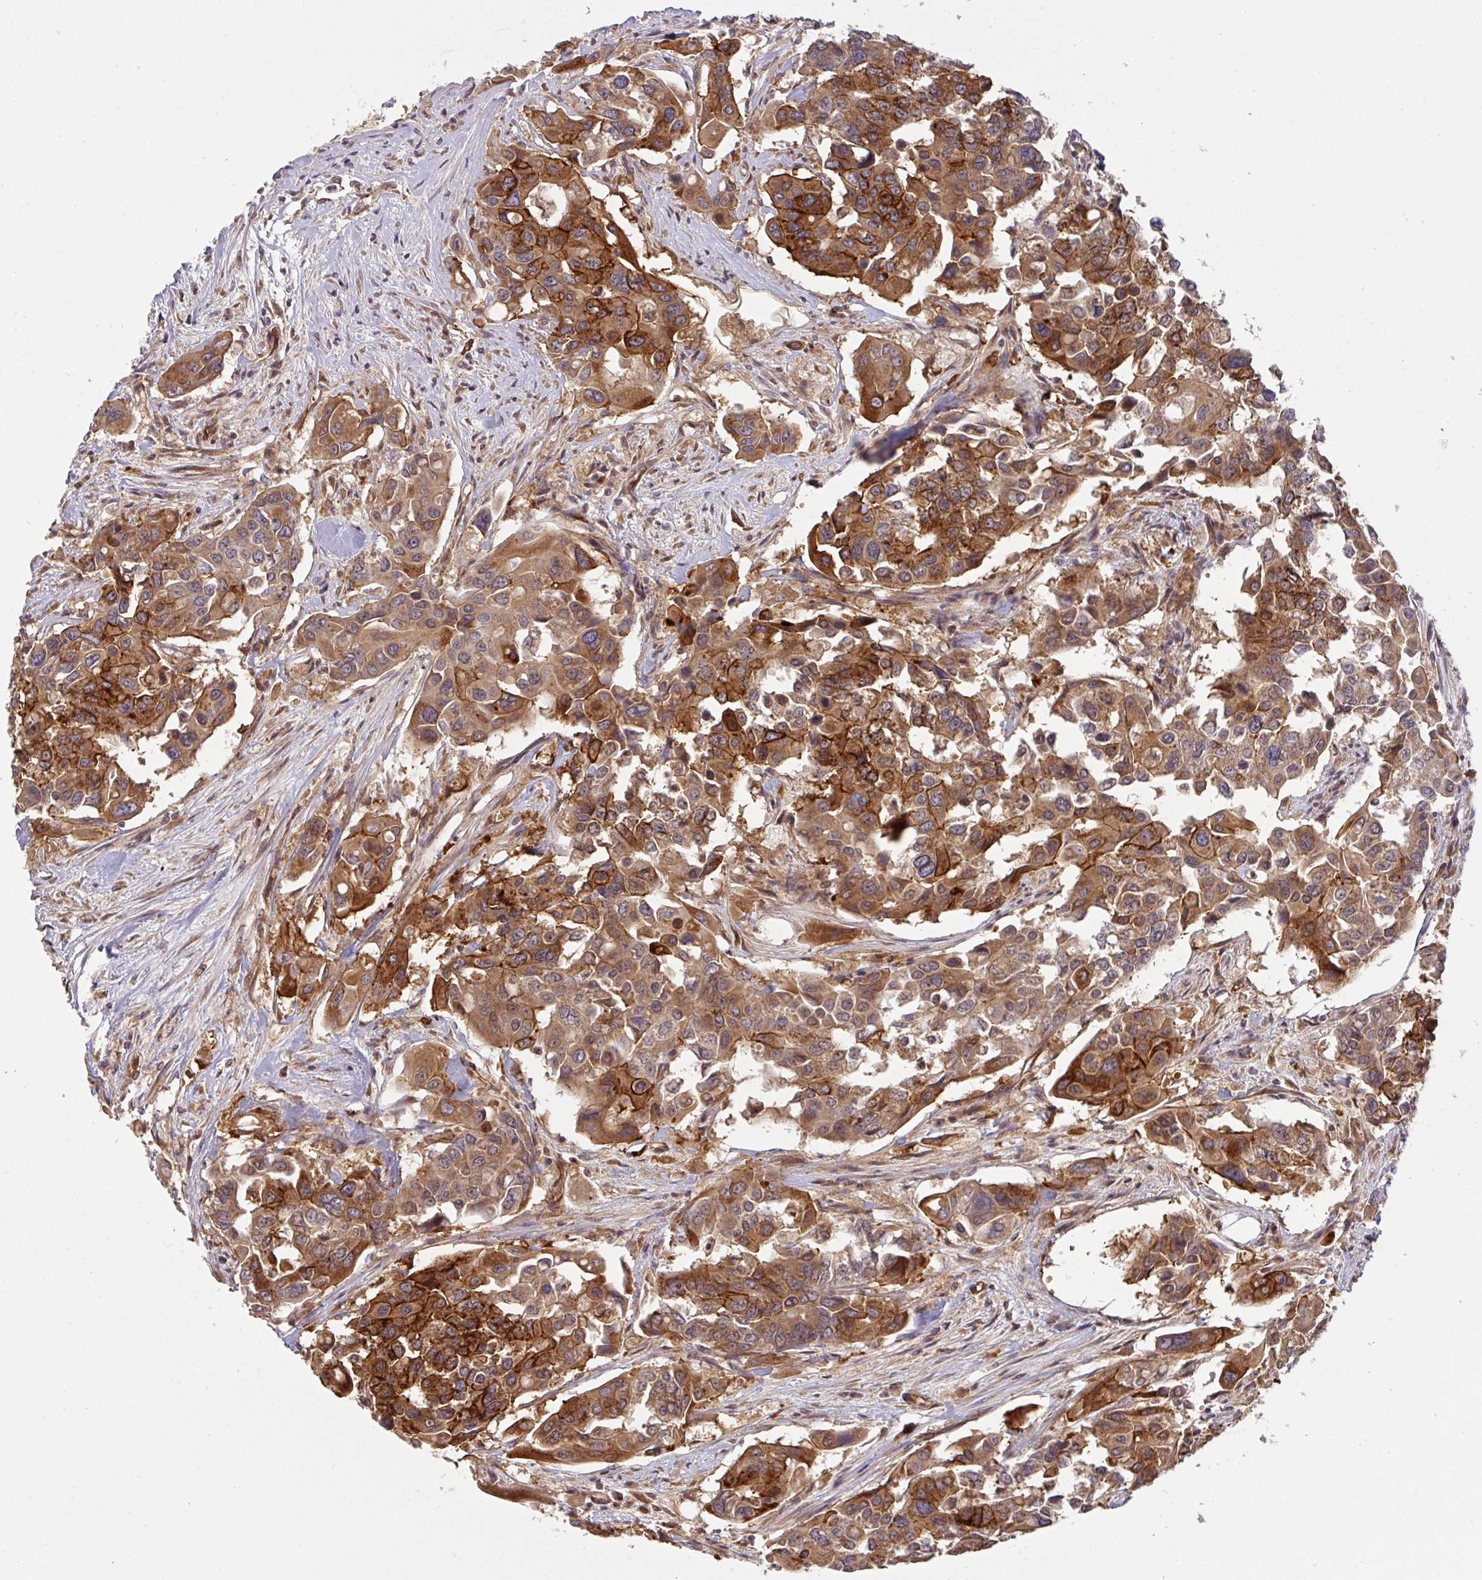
{"staining": {"intensity": "strong", "quantity": ">75%", "location": "cytoplasmic/membranous"}, "tissue": "colorectal cancer", "cell_type": "Tumor cells", "image_type": "cancer", "snomed": [{"axis": "morphology", "description": "Adenocarcinoma, NOS"}, {"axis": "topography", "description": "Colon"}], "caption": "Protein expression analysis of human colorectal cancer reveals strong cytoplasmic/membranous staining in approximately >75% of tumor cells. The staining is performed using DAB (3,3'-diaminobenzidine) brown chromogen to label protein expression. The nuclei are counter-stained blue using hematoxylin.", "gene": "CYFIP2", "patient": {"sex": "male", "age": 77}}